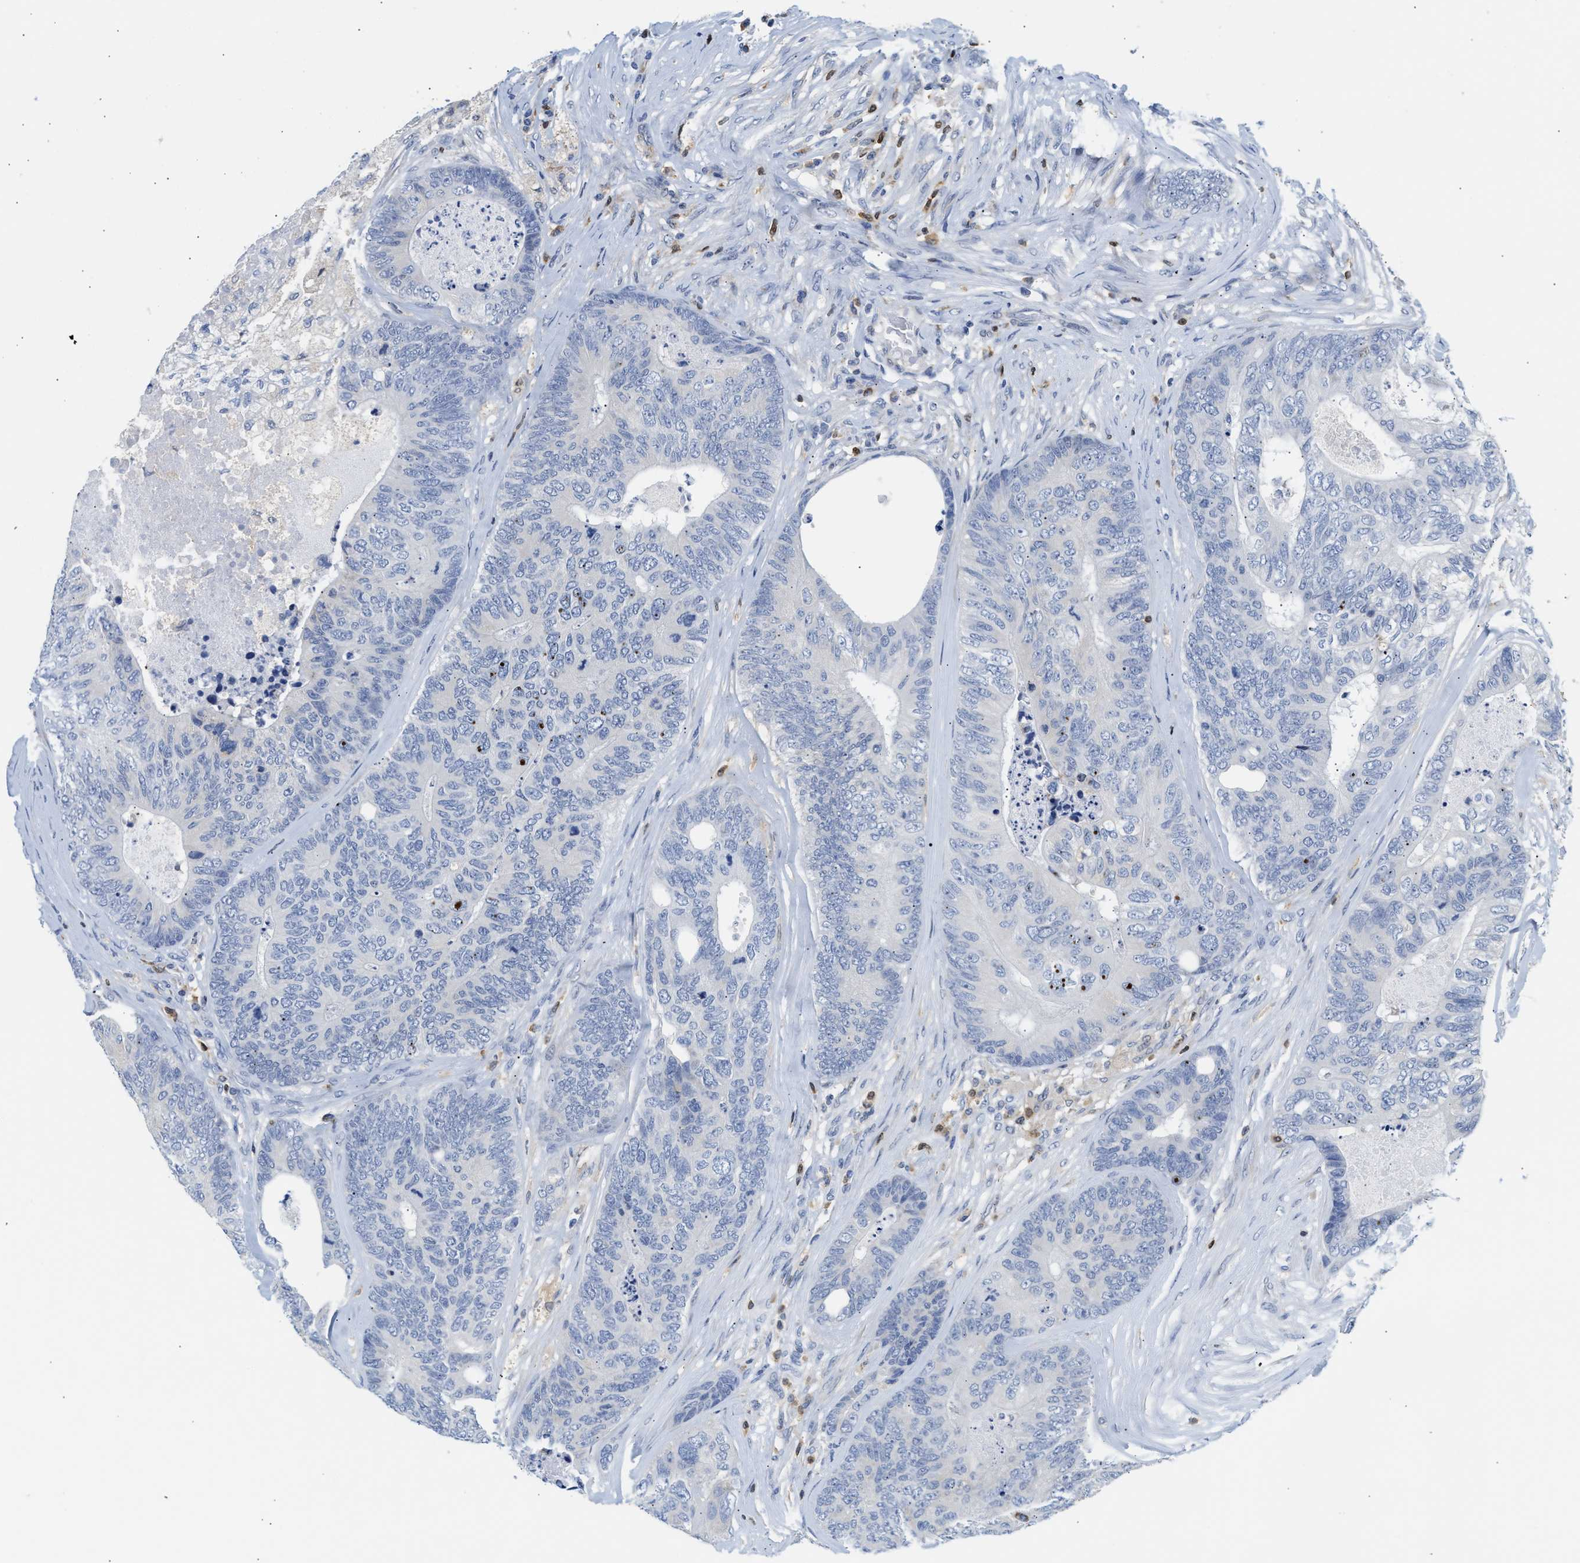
{"staining": {"intensity": "negative", "quantity": "none", "location": "none"}, "tissue": "colorectal cancer", "cell_type": "Tumor cells", "image_type": "cancer", "snomed": [{"axis": "morphology", "description": "Adenocarcinoma, NOS"}, {"axis": "topography", "description": "Colon"}], "caption": "DAB (3,3'-diaminobenzidine) immunohistochemical staining of human adenocarcinoma (colorectal) shows no significant staining in tumor cells.", "gene": "SLIT2", "patient": {"sex": "female", "age": 67}}